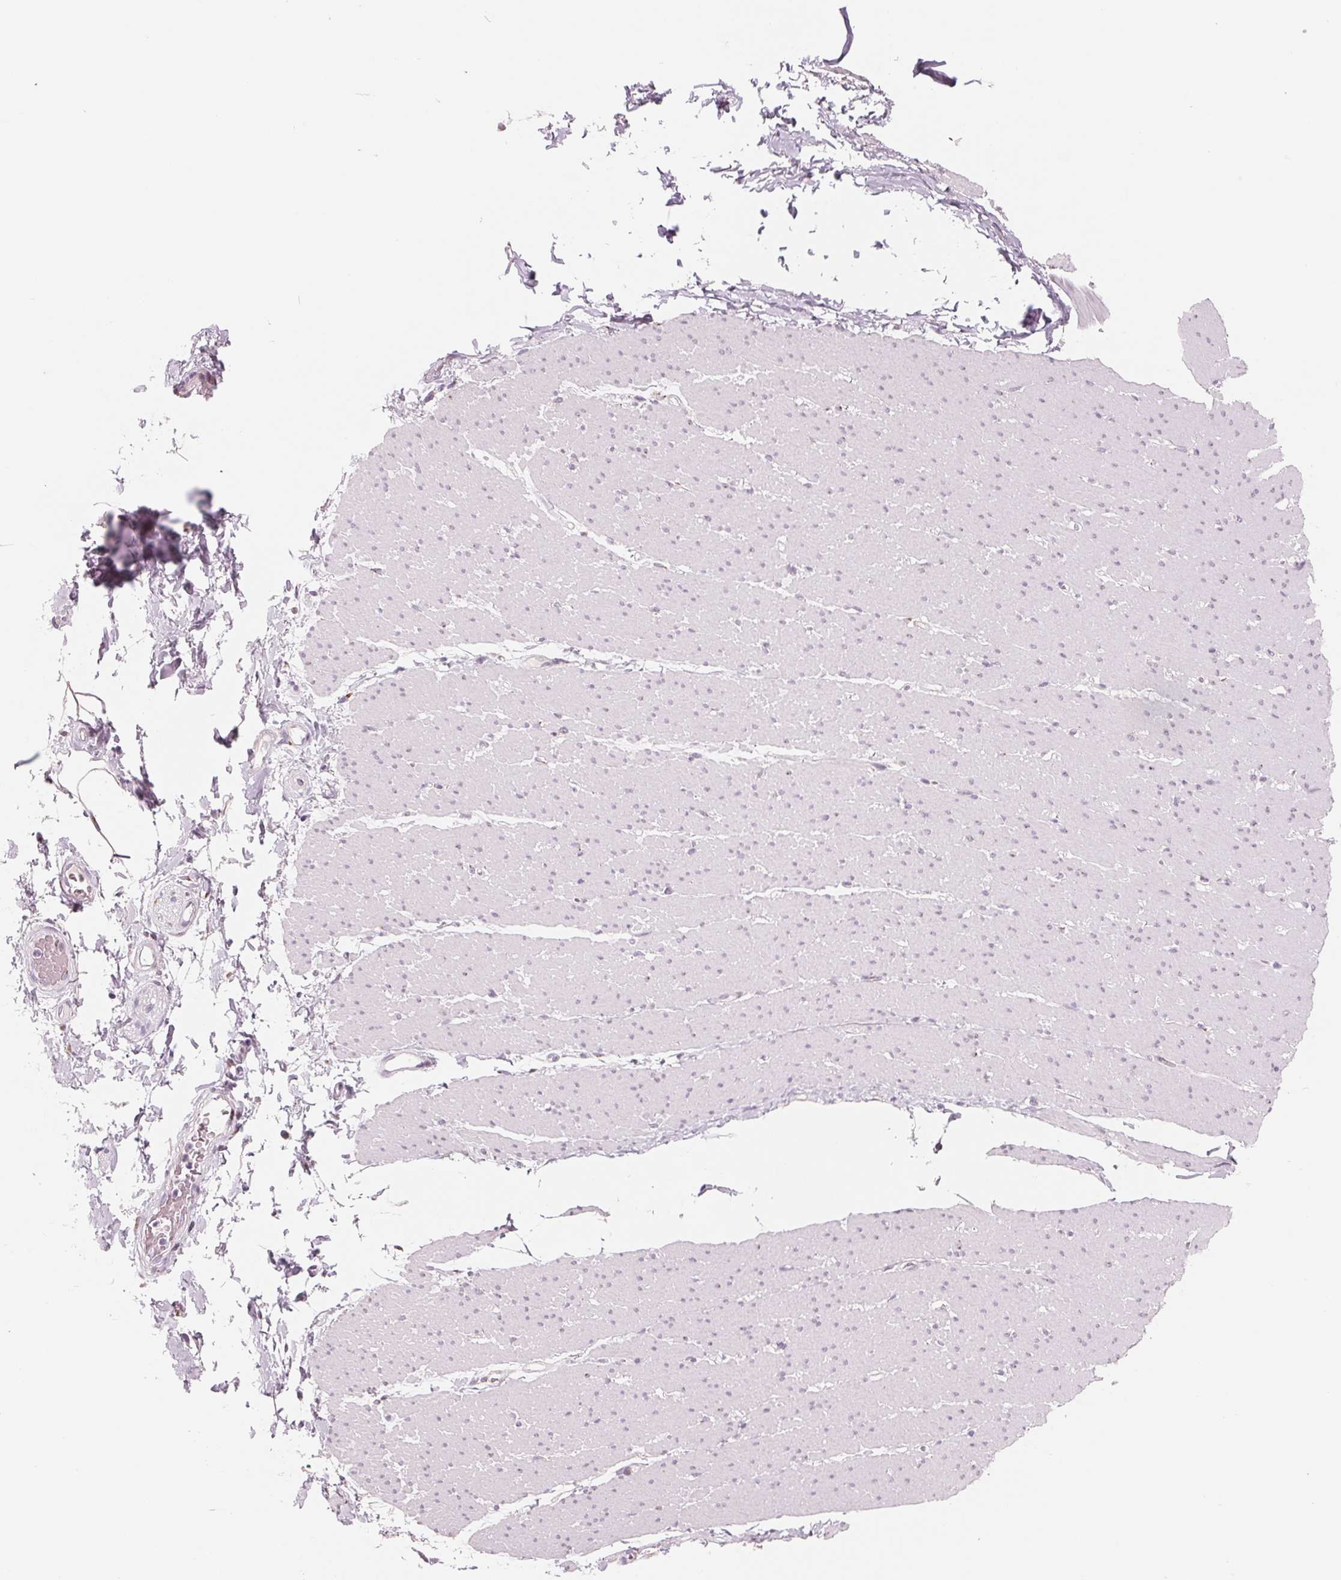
{"staining": {"intensity": "negative", "quantity": "none", "location": "none"}, "tissue": "smooth muscle", "cell_type": "Smooth muscle cells", "image_type": "normal", "snomed": [{"axis": "morphology", "description": "Normal tissue, NOS"}, {"axis": "topography", "description": "Smooth muscle"}, {"axis": "topography", "description": "Rectum"}], "caption": "Protein analysis of benign smooth muscle shows no significant staining in smooth muscle cells. The staining is performed using DAB brown chromogen with nuclei counter-stained in using hematoxylin.", "gene": "IL9R", "patient": {"sex": "male", "age": 53}}